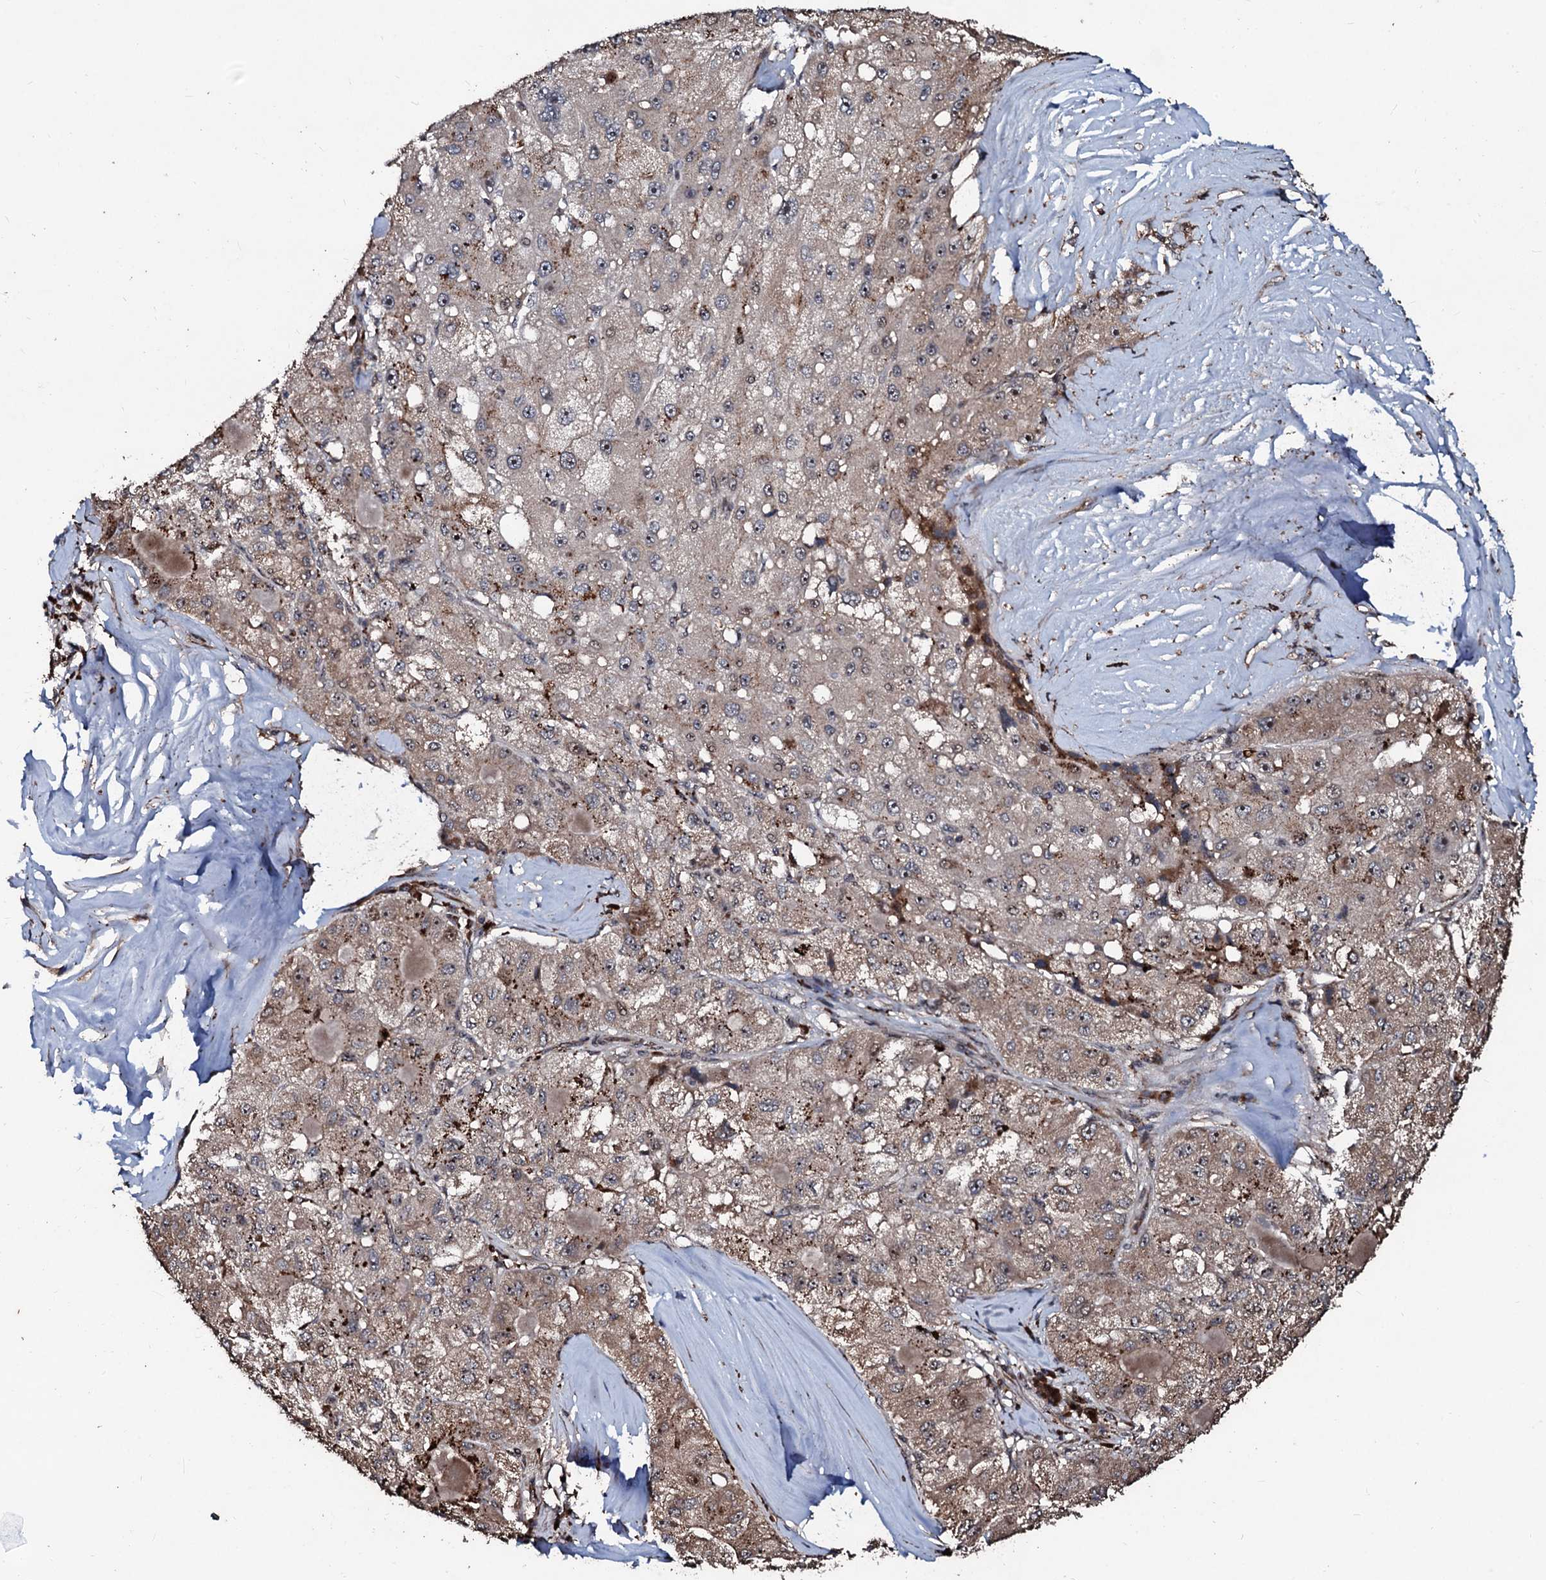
{"staining": {"intensity": "weak", "quantity": ">75%", "location": "cytoplasmic/membranous,nuclear"}, "tissue": "liver cancer", "cell_type": "Tumor cells", "image_type": "cancer", "snomed": [{"axis": "morphology", "description": "Carcinoma, Hepatocellular, NOS"}, {"axis": "topography", "description": "Liver"}], "caption": "DAB (3,3'-diaminobenzidine) immunohistochemical staining of human hepatocellular carcinoma (liver) exhibits weak cytoplasmic/membranous and nuclear protein positivity in about >75% of tumor cells. (DAB (3,3'-diaminobenzidine) IHC with brightfield microscopy, high magnification).", "gene": "SUPT7L", "patient": {"sex": "male", "age": 80}}